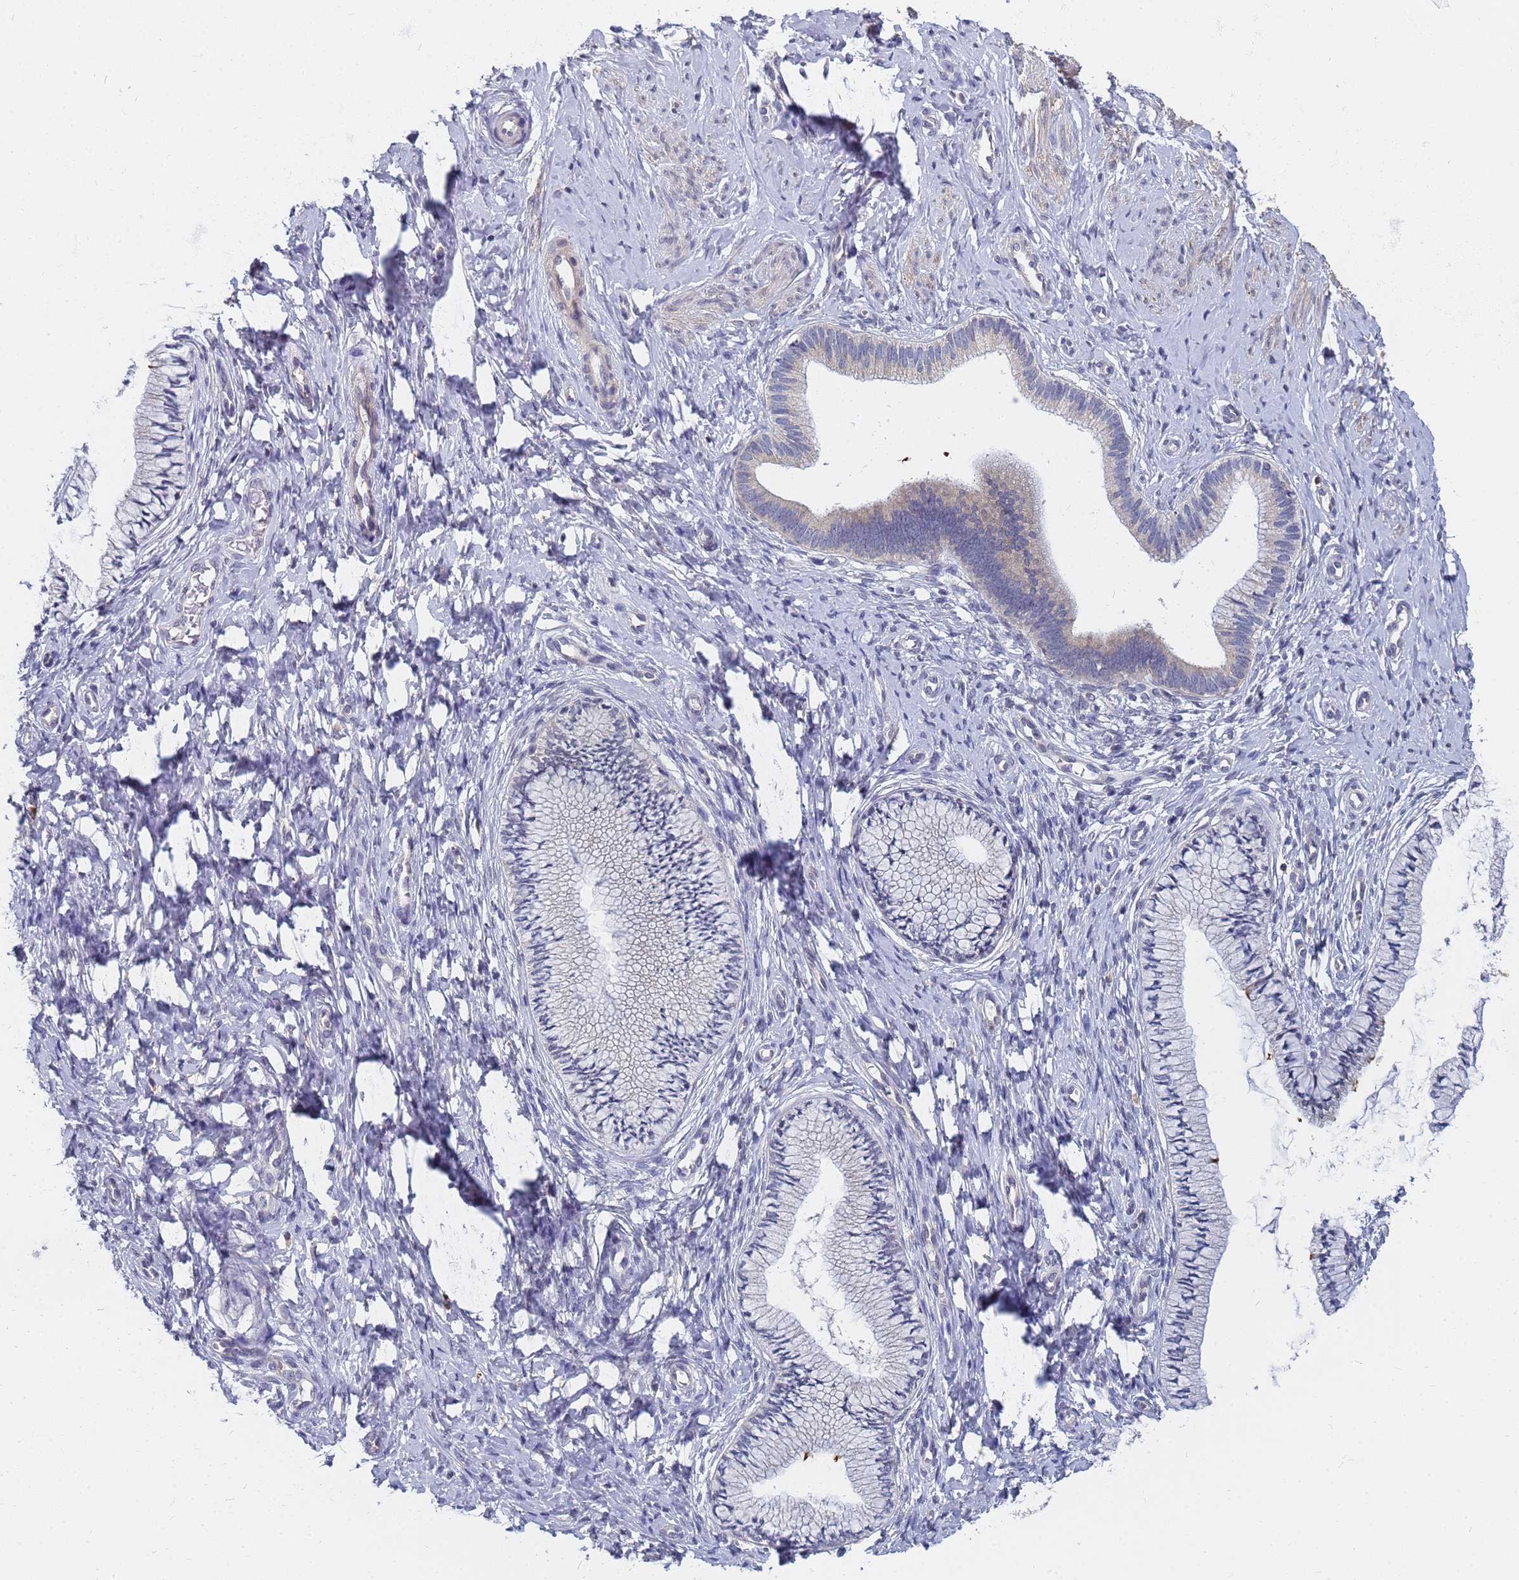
{"staining": {"intensity": "negative", "quantity": "none", "location": "none"}, "tissue": "cervix", "cell_type": "Glandular cells", "image_type": "normal", "snomed": [{"axis": "morphology", "description": "Normal tissue, NOS"}, {"axis": "topography", "description": "Cervix"}], "caption": "Human cervix stained for a protein using IHC demonstrates no expression in glandular cells.", "gene": "FAM166B", "patient": {"sex": "female", "age": 36}}